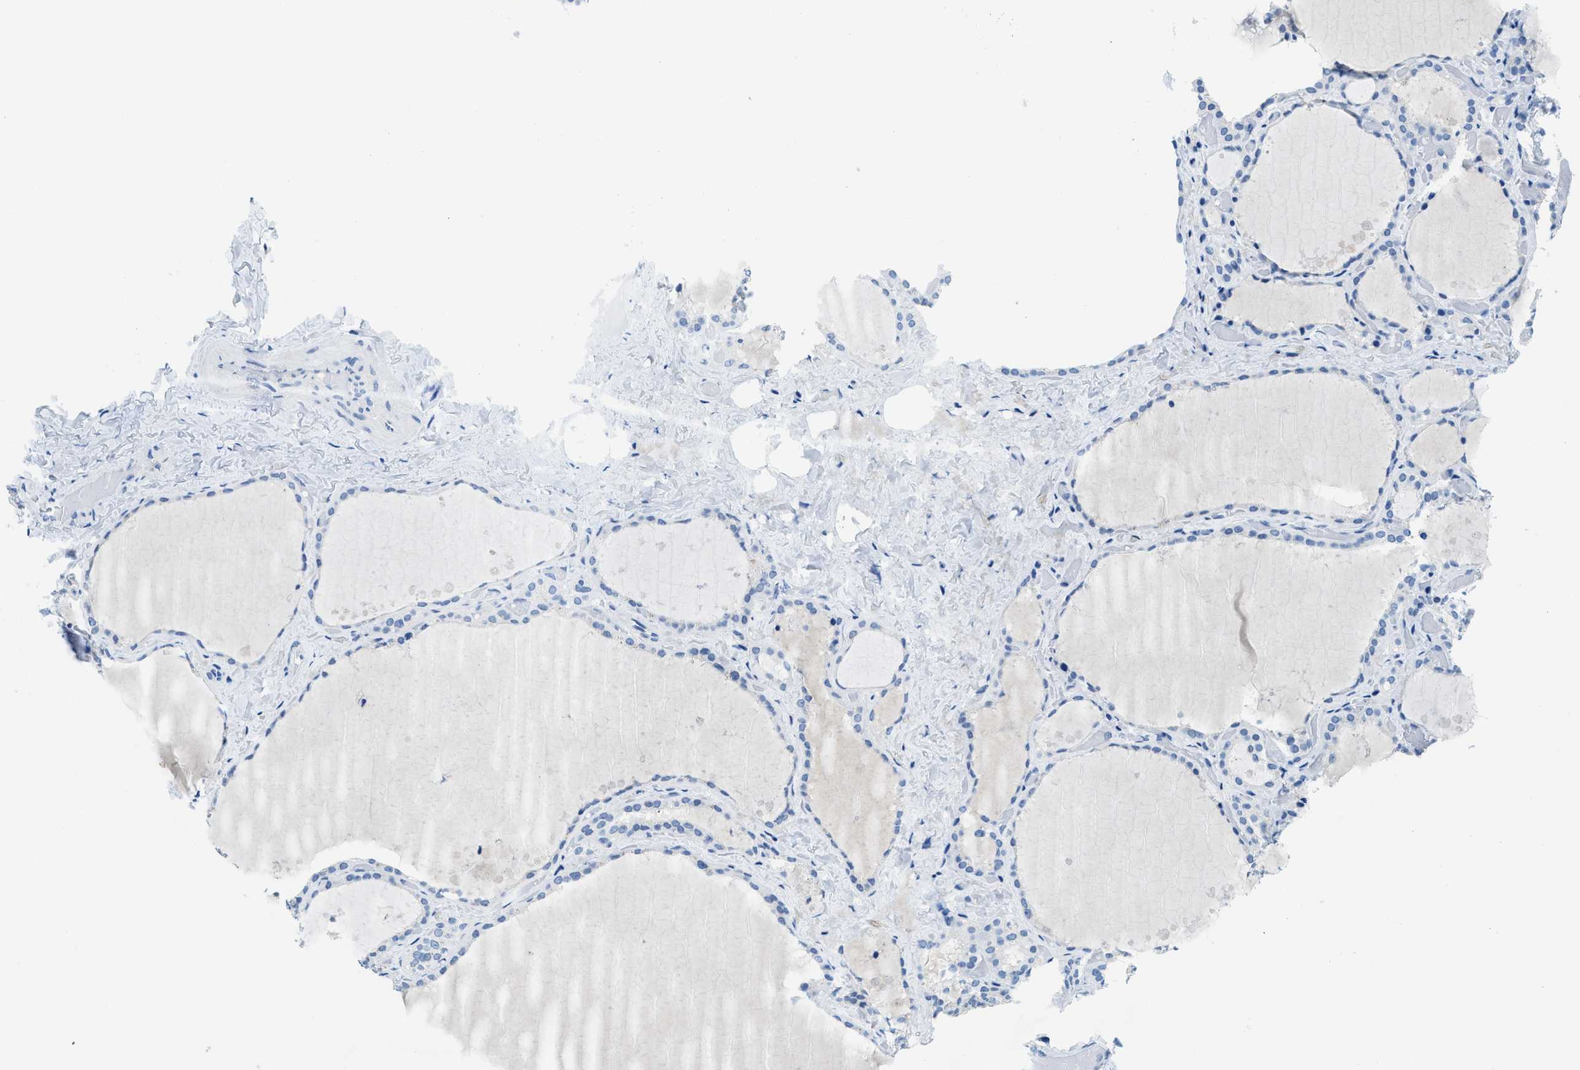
{"staining": {"intensity": "negative", "quantity": "none", "location": "none"}, "tissue": "thyroid gland", "cell_type": "Glandular cells", "image_type": "normal", "snomed": [{"axis": "morphology", "description": "Normal tissue, NOS"}, {"axis": "topography", "description": "Thyroid gland"}], "caption": "Immunohistochemistry image of unremarkable human thyroid gland stained for a protein (brown), which shows no staining in glandular cells.", "gene": "MBL2", "patient": {"sex": "female", "age": 44}}